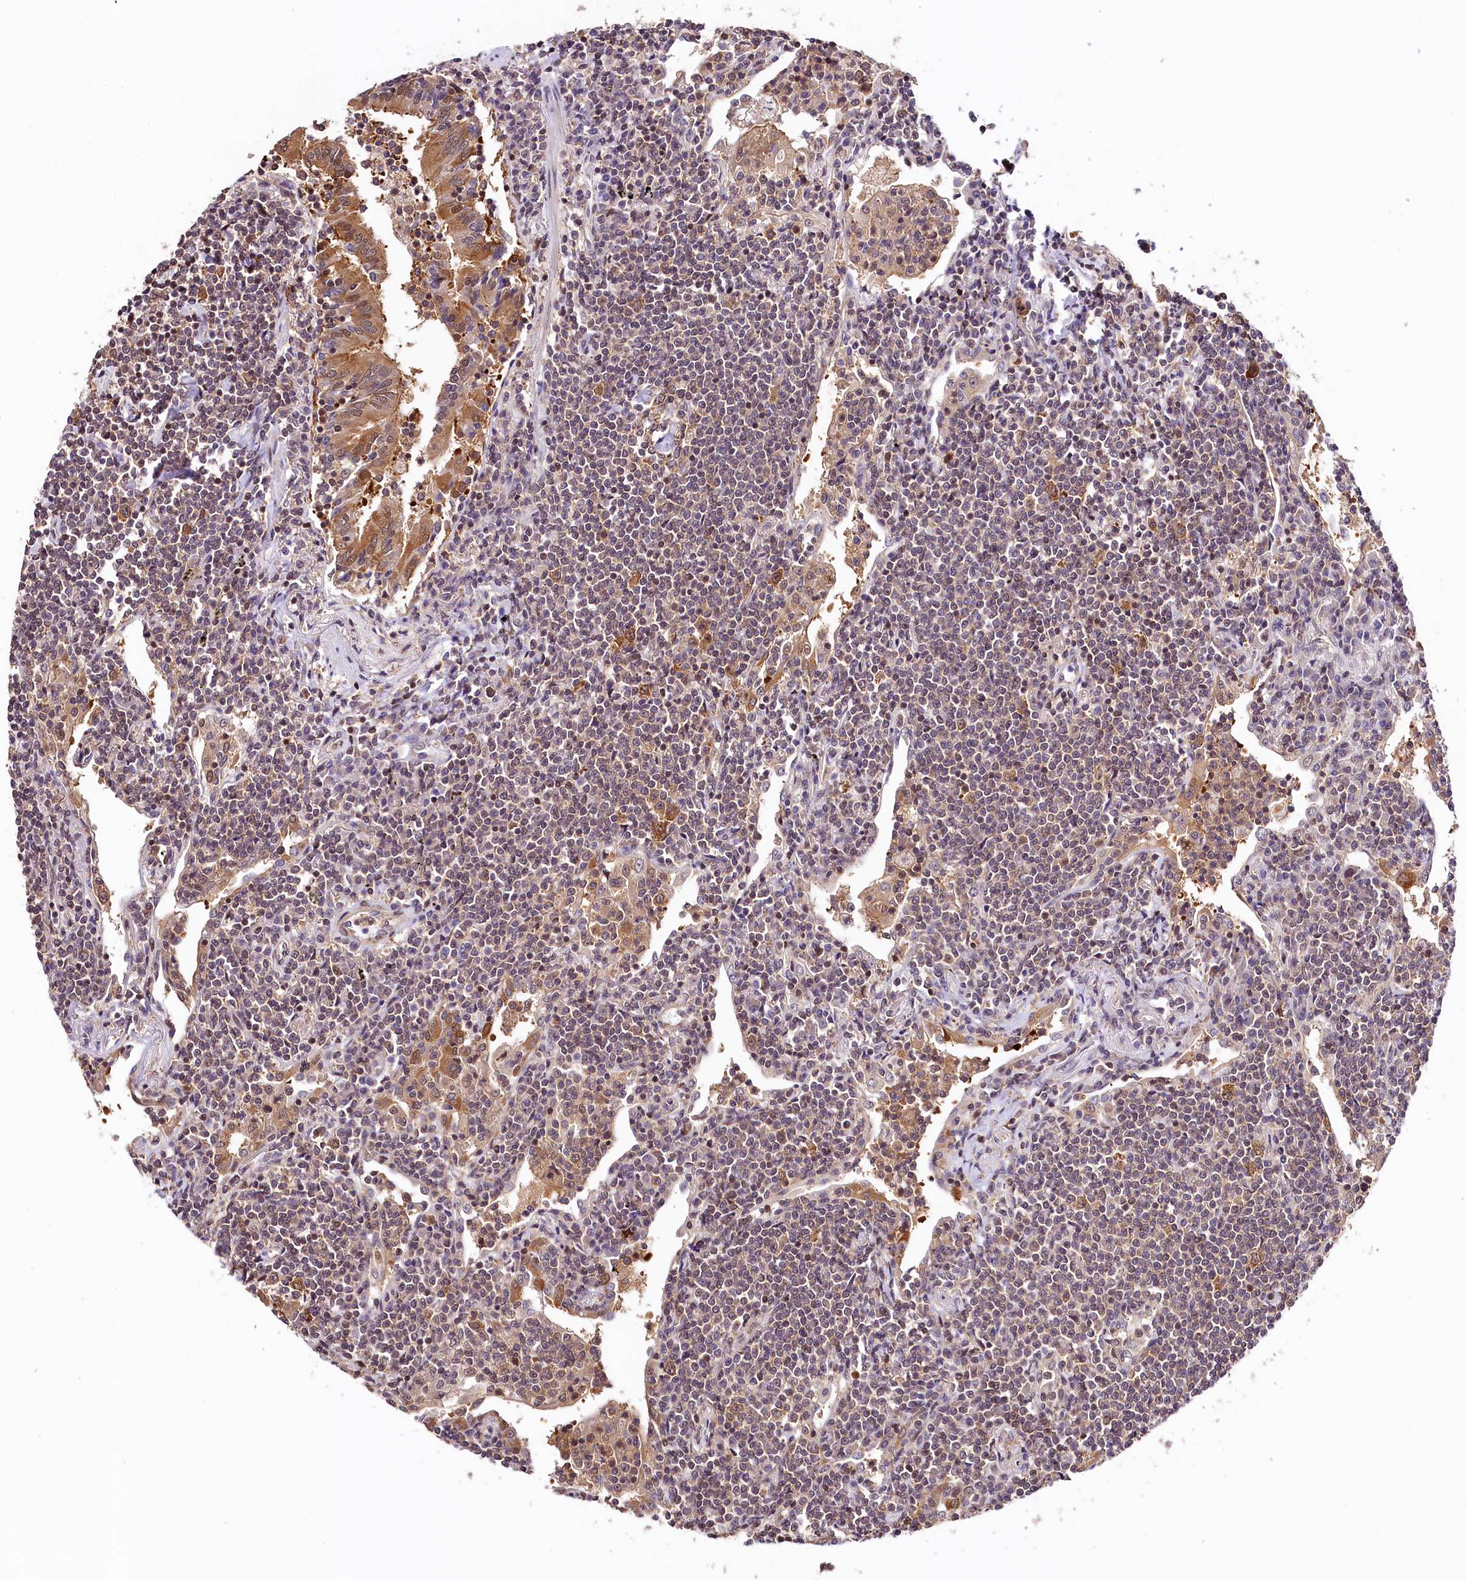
{"staining": {"intensity": "negative", "quantity": "none", "location": "none"}, "tissue": "lymphoma", "cell_type": "Tumor cells", "image_type": "cancer", "snomed": [{"axis": "morphology", "description": "Malignant lymphoma, non-Hodgkin's type, Low grade"}, {"axis": "topography", "description": "Lung"}], "caption": "This micrograph is of lymphoma stained with IHC to label a protein in brown with the nuclei are counter-stained blue. There is no expression in tumor cells.", "gene": "CHORDC1", "patient": {"sex": "female", "age": 71}}